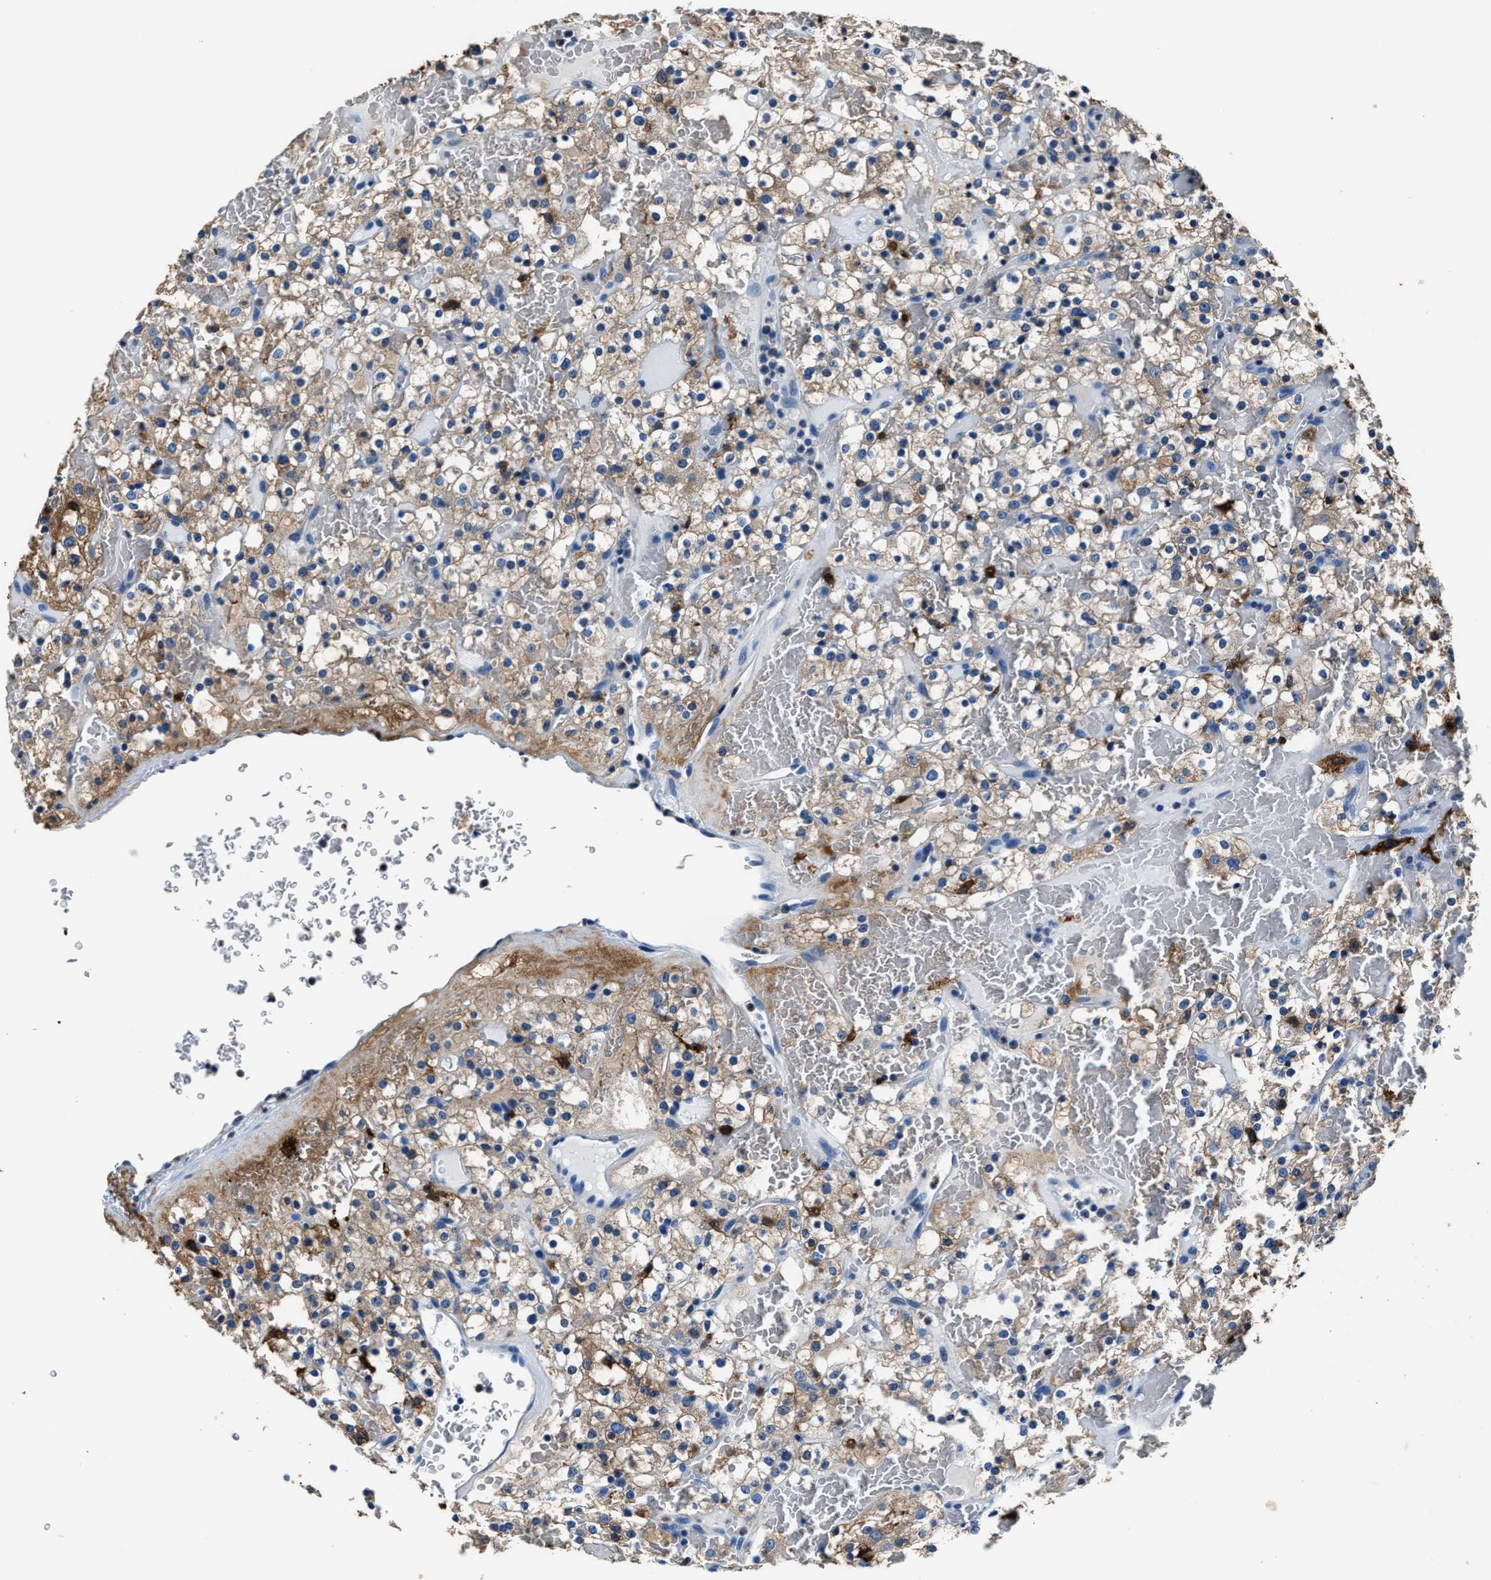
{"staining": {"intensity": "weak", "quantity": ">75%", "location": "cytoplasmic/membranous"}, "tissue": "renal cancer", "cell_type": "Tumor cells", "image_type": "cancer", "snomed": [{"axis": "morphology", "description": "Normal tissue, NOS"}, {"axis": "morphology", "description": "Adenocarcinoma, NOS"}, {"axis": "topography", "description": "Kidney"}], "caption": "Brown immunohistochemical staining in adenocarcinoma (renal) shows weak cytoplasmic/membranous expression in approximately >75% of tumor cells.", "gene": "FTL", "patient": {"sex": "female", "age": 72}}